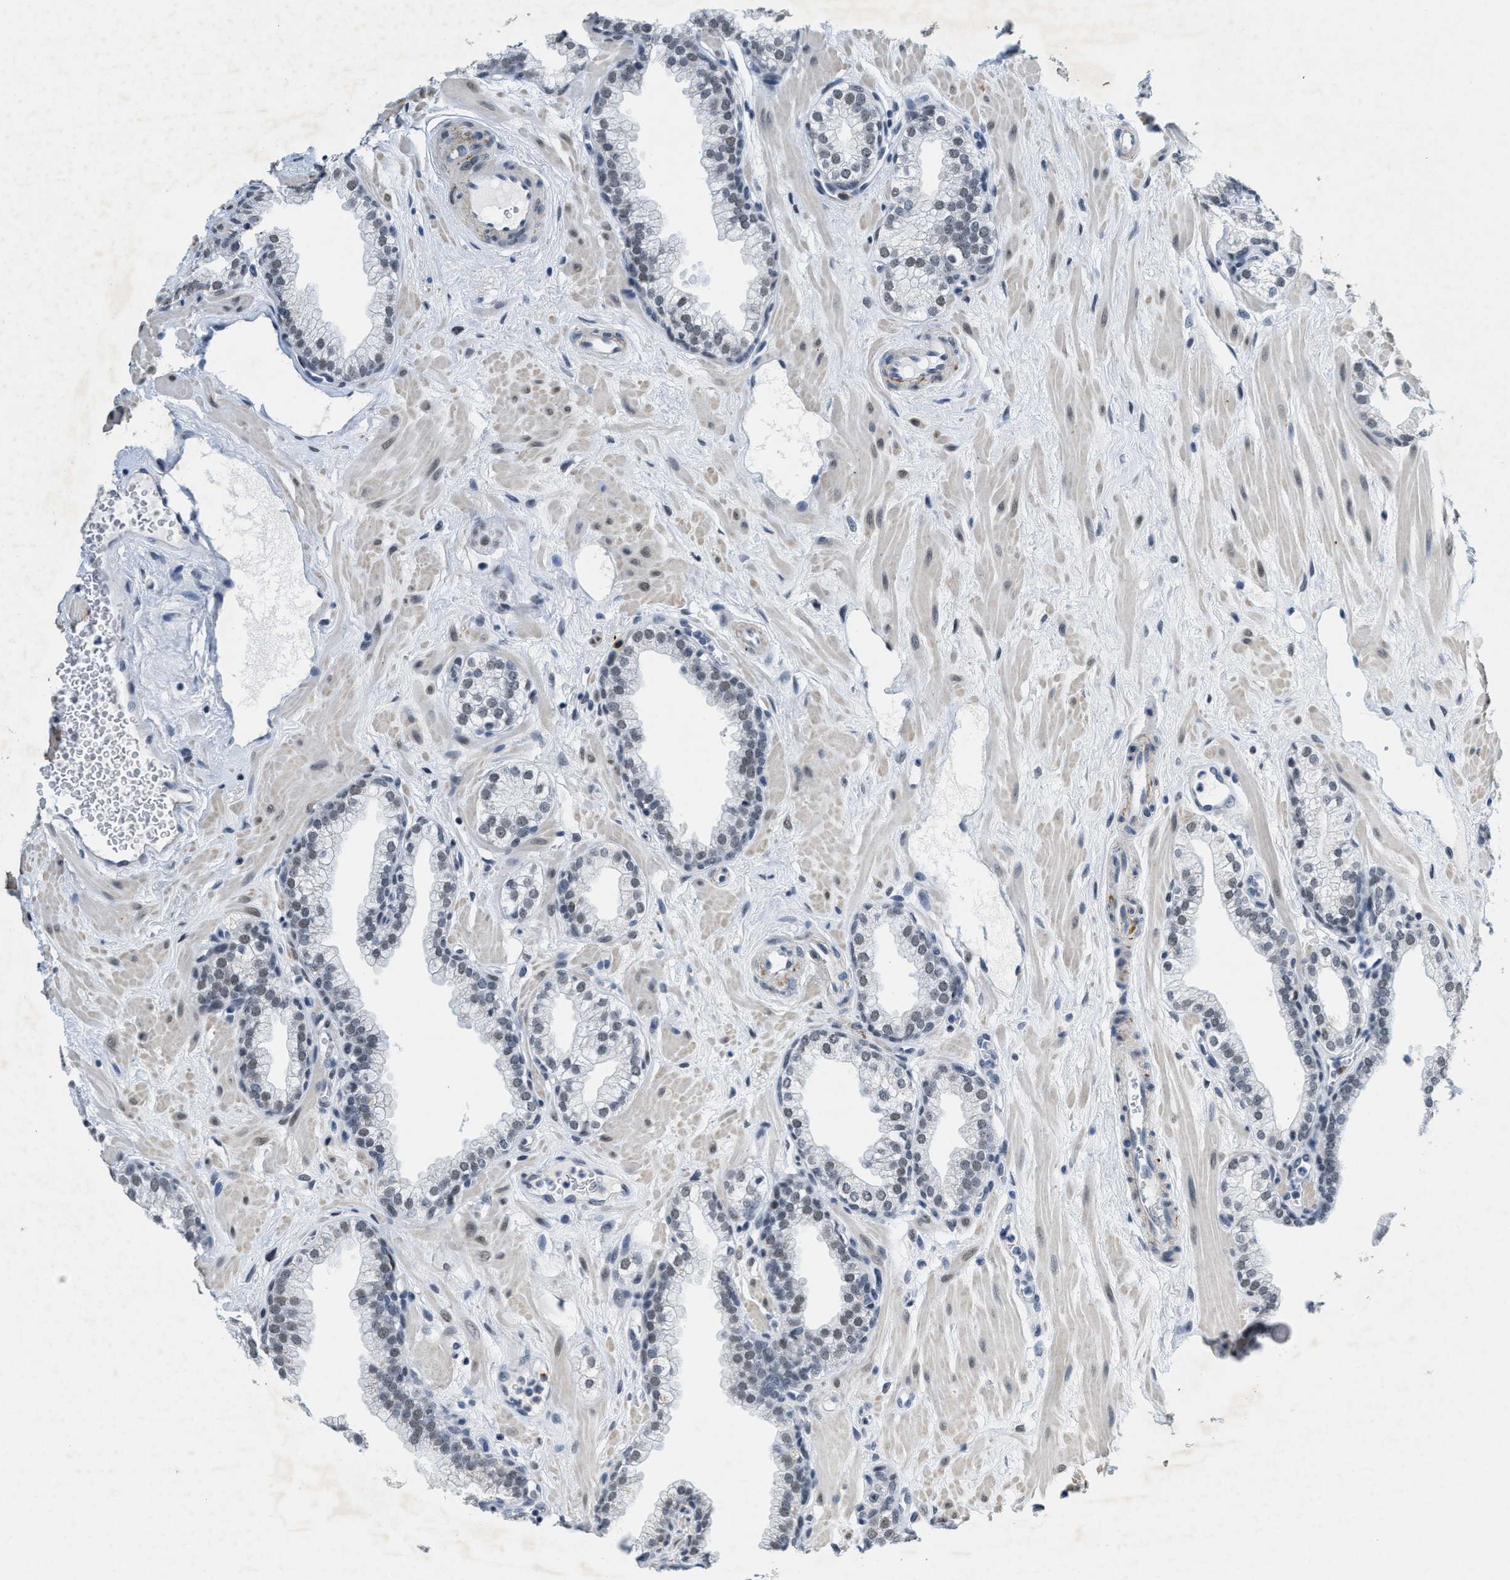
{"staining": {"intensity": "weak", "quantity": "<25%", "location": "nuclear"}, "tissue": "prostate", "cell_type": "Glandular cells", "image_type": "normal", "snomed": [{"axis": "morphology", "description": "Normal tissue, NOS"}, {"axis": "morphology", "description": "Urothelial carcinoma, Low grade"}, {"axis": "topography", "description": "Urinary bladder"}, {"axis": "topography", "description": "Prostate"}], "caption": "A histopathology image of prostate stained for a protein demonstrates no brown staining in glandular cells. The staining was performed using DAB (3,3'-diaminobenzidine) to visualize the protein expression in brown, while the nuclei were stained in blue with hematoxylin (Magnification: 20x).", "gene": "SETD1B", "patient": {"sex": "male", "age": 60}}